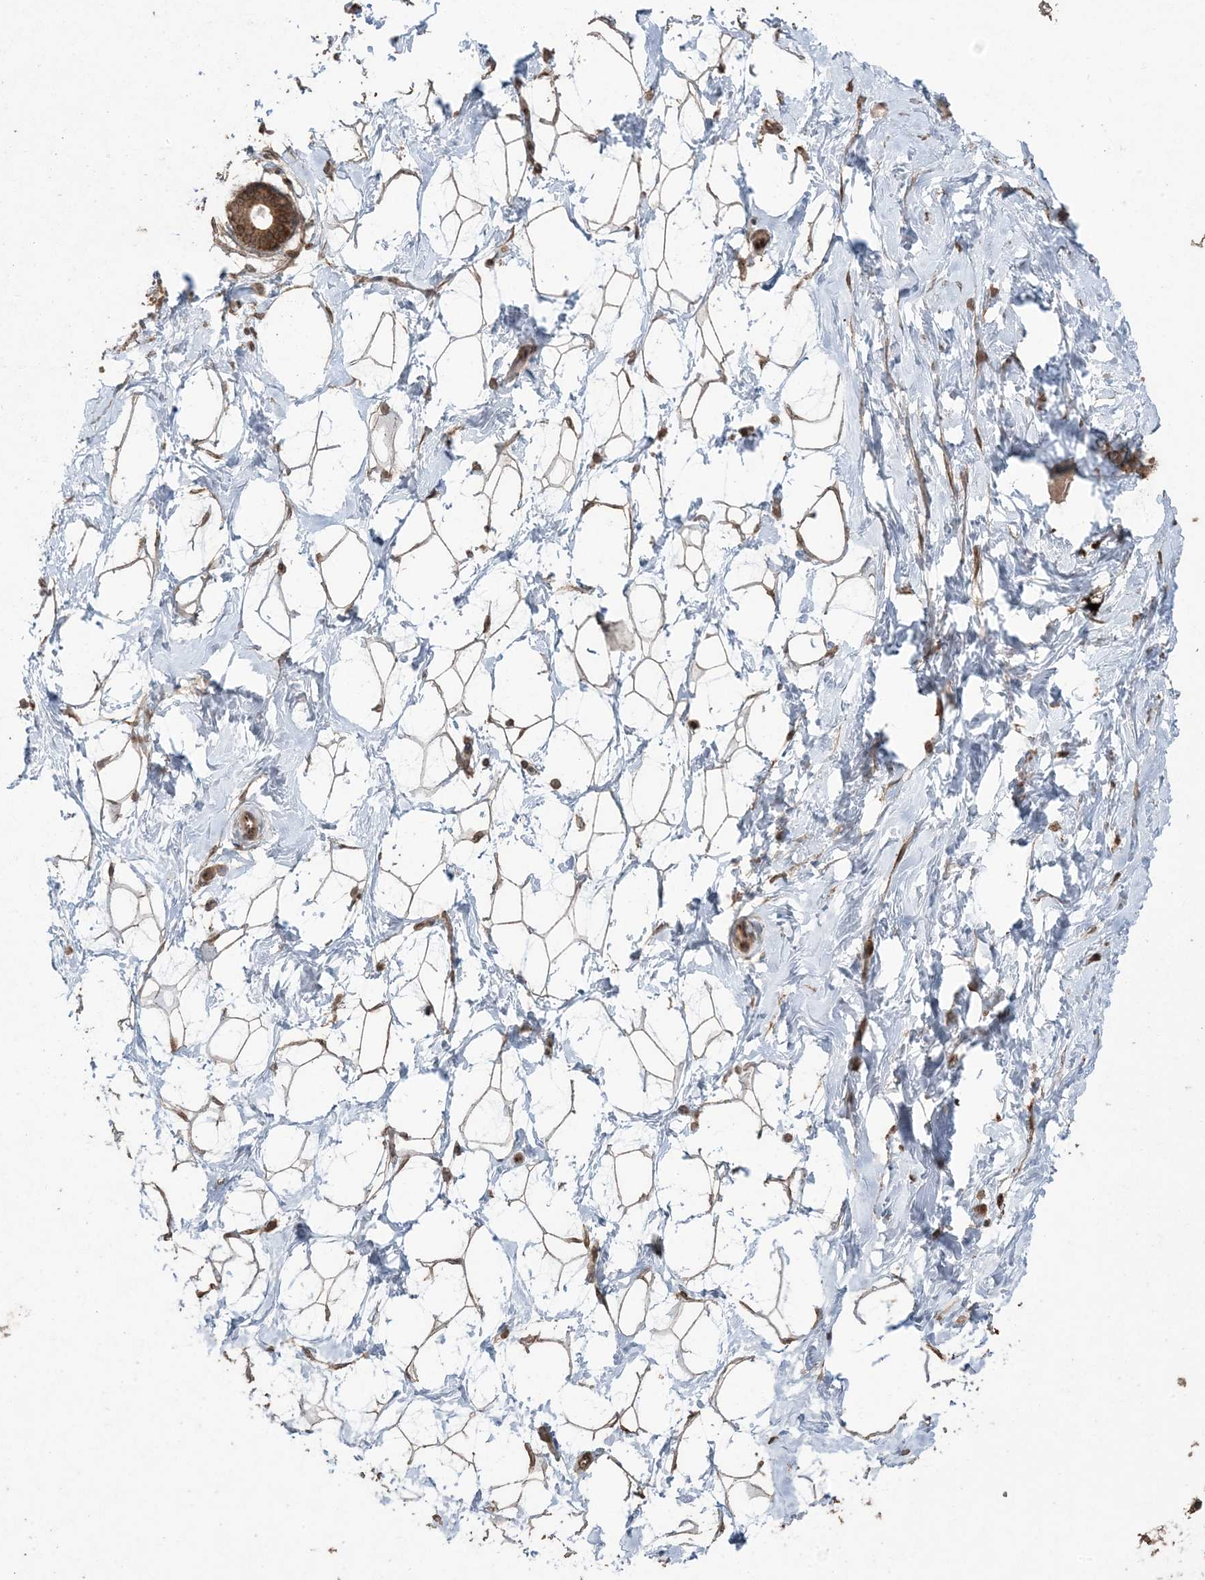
{"staining": {"intensity": "moderate", "quantity": ">75%", "location": "cytoplasmic/membranous"}, "tissue": "breast", "cell_type": "Adipocytes", "image_type": "normal", "snomed": [{"axis": "morphology", "description": "Normal tissue, NOS"}, {"axis": "morphology", "description": "Adenoma, NOS"}, {"axis": "topography", "description": "Breast"}], "caption": "Protein staining reveals moderate cytoplasmic/membranous expression in about >75% of adipocytes in benign breast. The staining is performed using DAB brown chromogen to label protein expression. The nuclei are counter-stained blue using hematoxylin.", "gene": "DDX19B", "patient": {"sex": "female", "age": 23}}